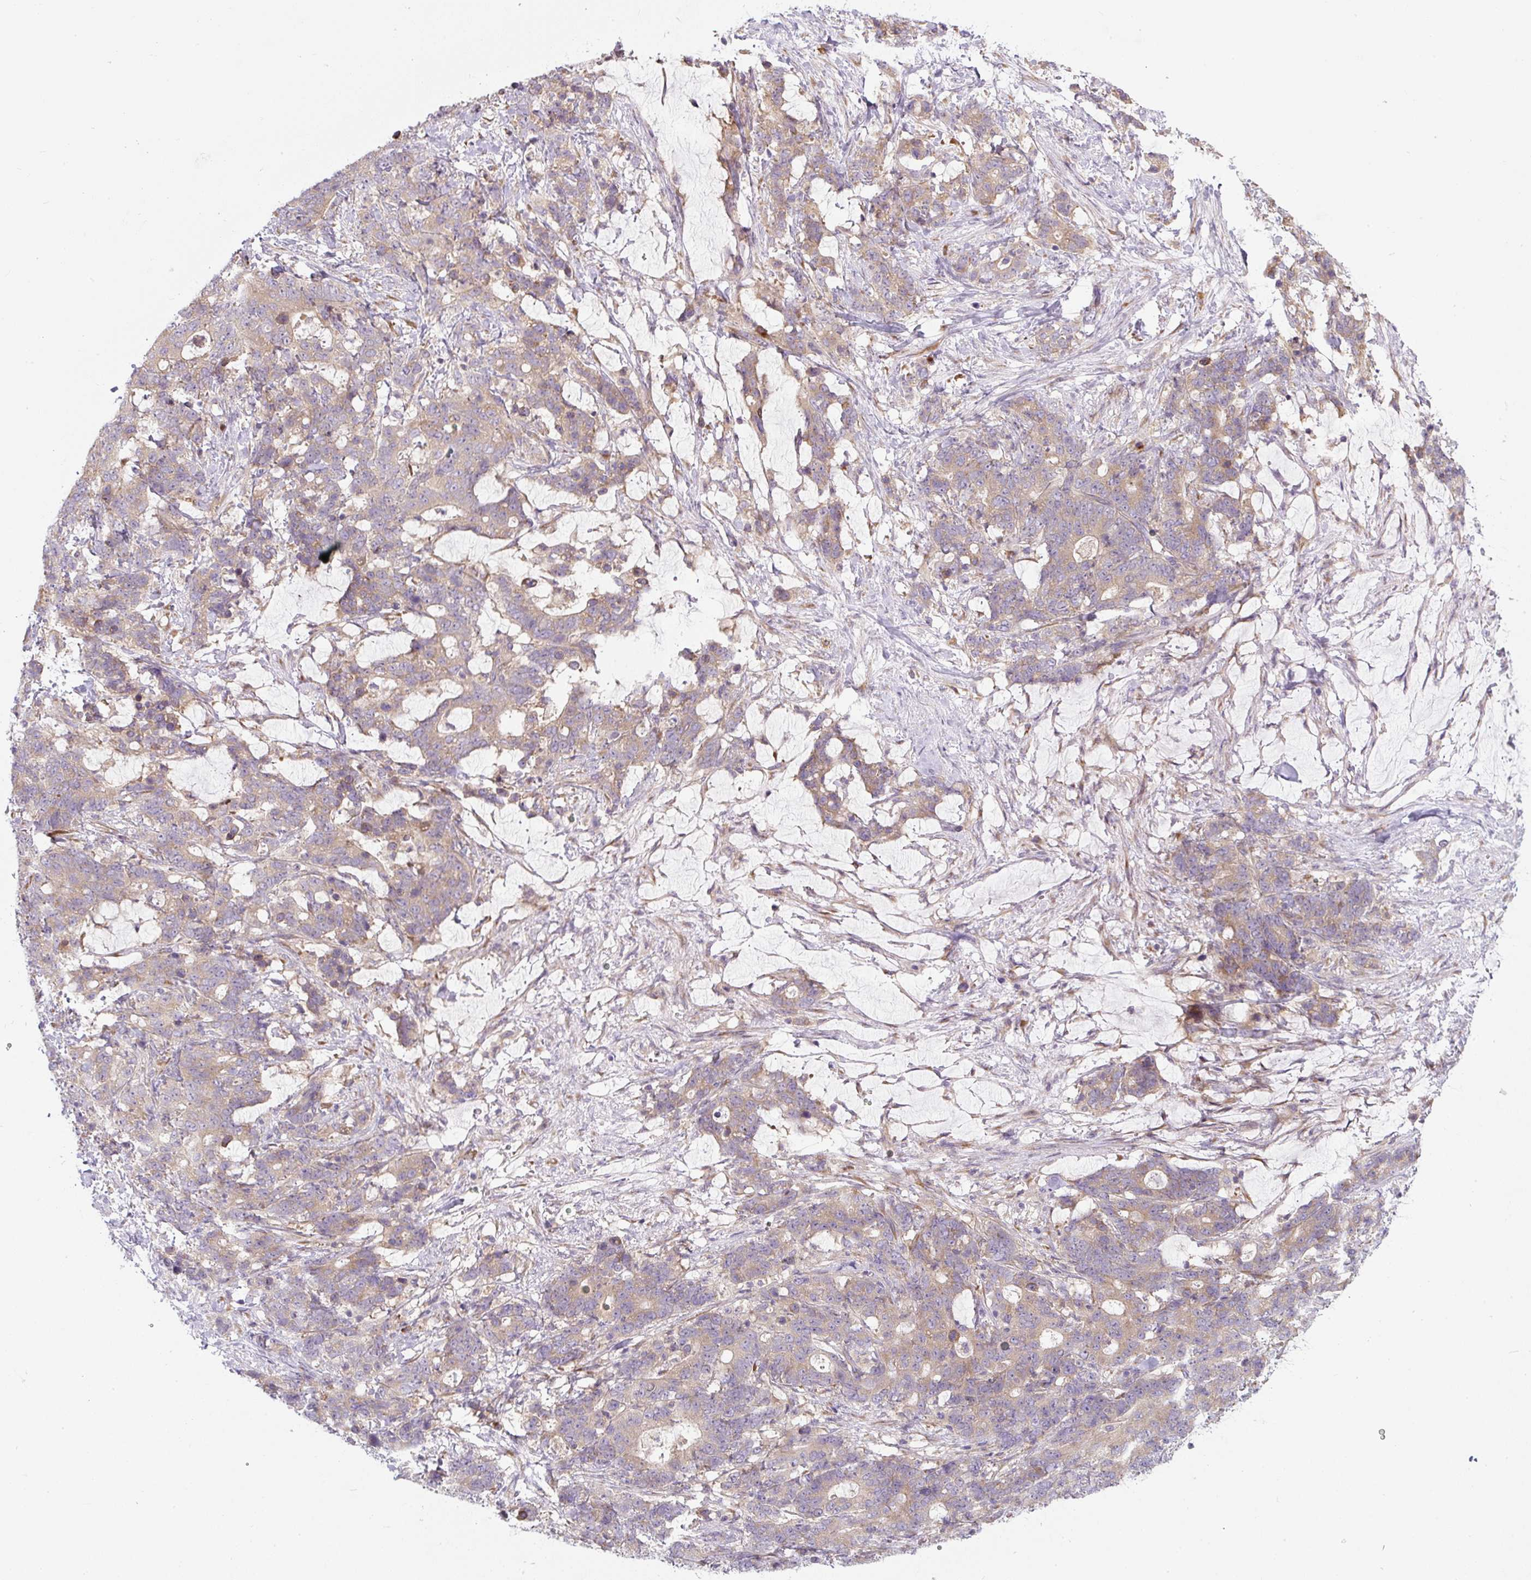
{"staining": {"intensity": "weak", "quantity": ">75%", "location": "cytoplasmic/membranous"}, "tissue": "stomach cancer", "cell_type": "Tumor cells", "image_type": "cancer", "snomed": [{"axis": "morphology", "description": "Normal tissue, NOS"}, {"axis": "morphology", "description": "Adenocarcinoma, NOS"}, {"axis": "topography", "description": "Stomach"}], "caption": "A micrograph showing weak cytoplasmic/membranous positivity in about >75% of tumor cells in adenocarcinoma (stomach), as visualized by brown immunohistochemical staining.", "gene": "MLX", "patient": {"sex": "female", "age": 64}}